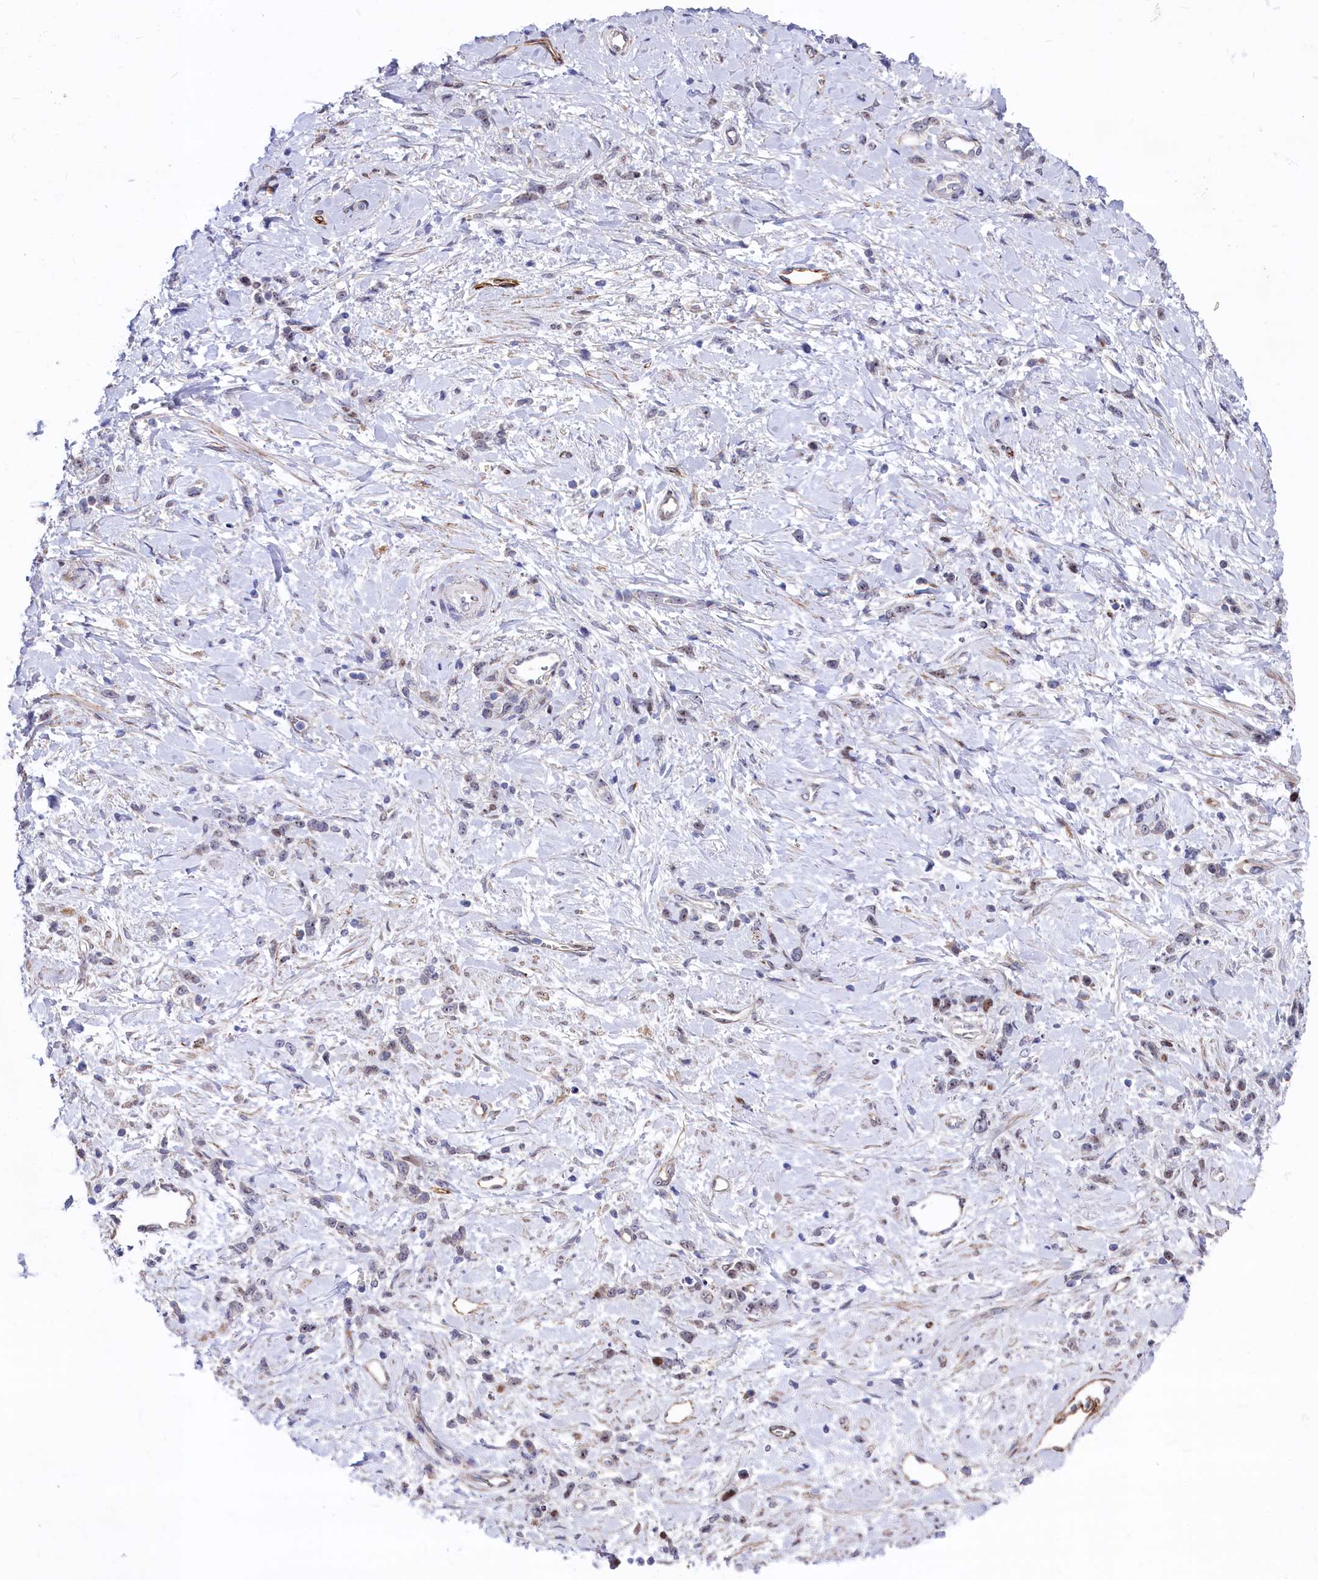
{"staining": {"intensity": "weak", "quantity": "<25%", "location": "nuclear"}, "tissue": "stomach cancer", "cell_type": "Tumor cells", "image_type": "cancer", "snomed": [{"axis": "morphology", "description": "Adenocarcinoma, NOS"}, {"axis": "topography", "description": "Stomach"}], "caption": "DAB immunohistochemical staining of human stomach adenocarcinoma exhibits no significant positivity in tumor cells. The staining is performed using DAB brown chromogen with nuclei counter-stained in using hematoxylin.", "gene": "ASXL3", "patient": {"sex": "female", "age": 60}}